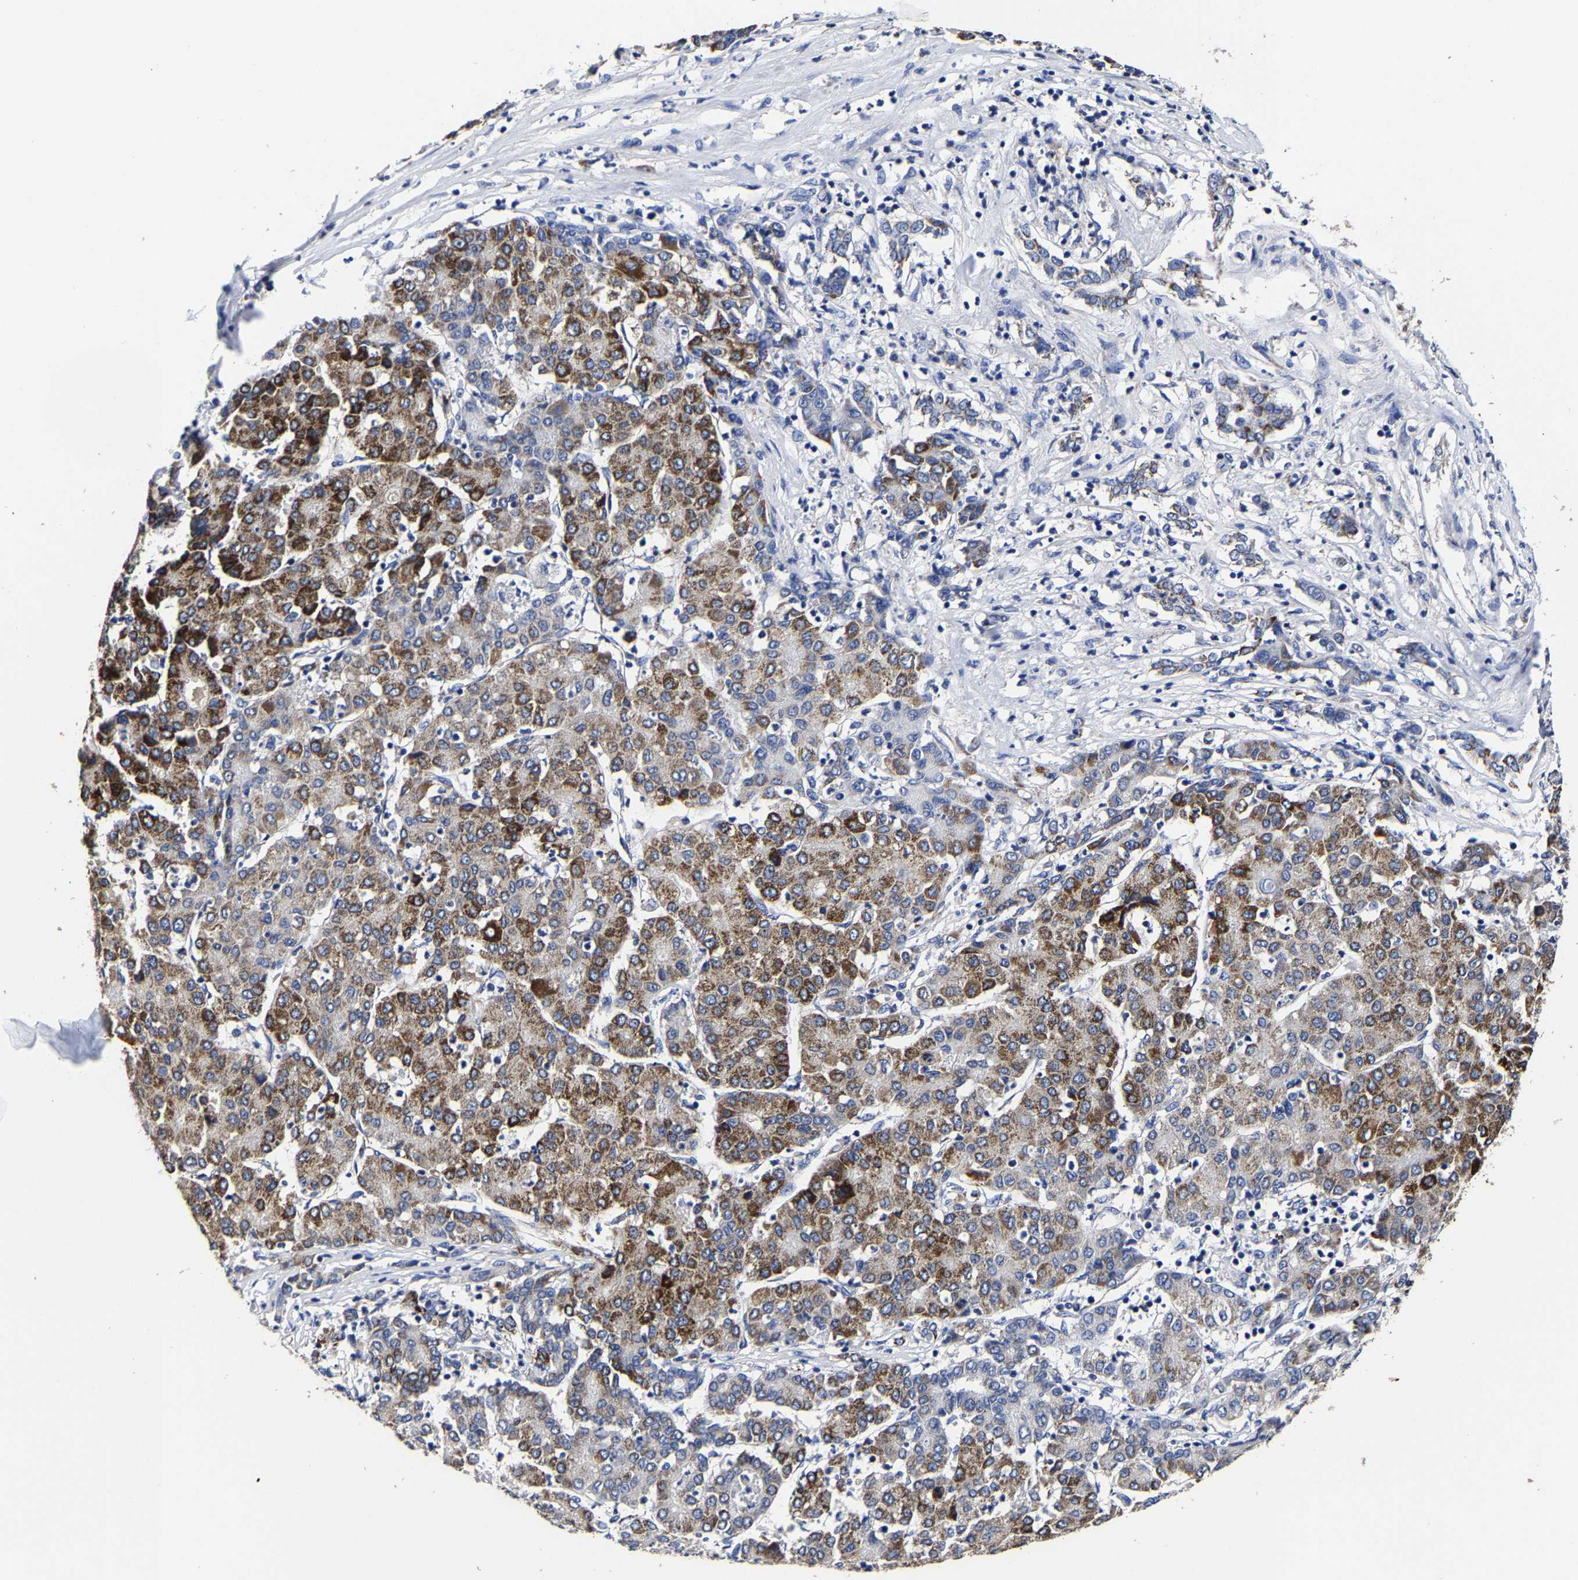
{"staining": {"intensity": "moderate", "quantity": ">75%", "location": "cytoplasmic/membranous"}, "tissue": "liver cancer", "cell_type": "Tumor cells", "image_type": "cancer", "snomed": [{"axis": "morphology", "description": "Carcinoma, Hepatocellular, NOS"}, {"axis": "topography", "description": "Liver"}], "caption": "The photomicrograph shows staining of liver cancer (hepatocellular carcinoma), revealing moderate cytoplasmic/membranous protein expression (brown color) within tumor cells.", "gene": "AASS", "patient": {"sex": "male", "age": 65}}